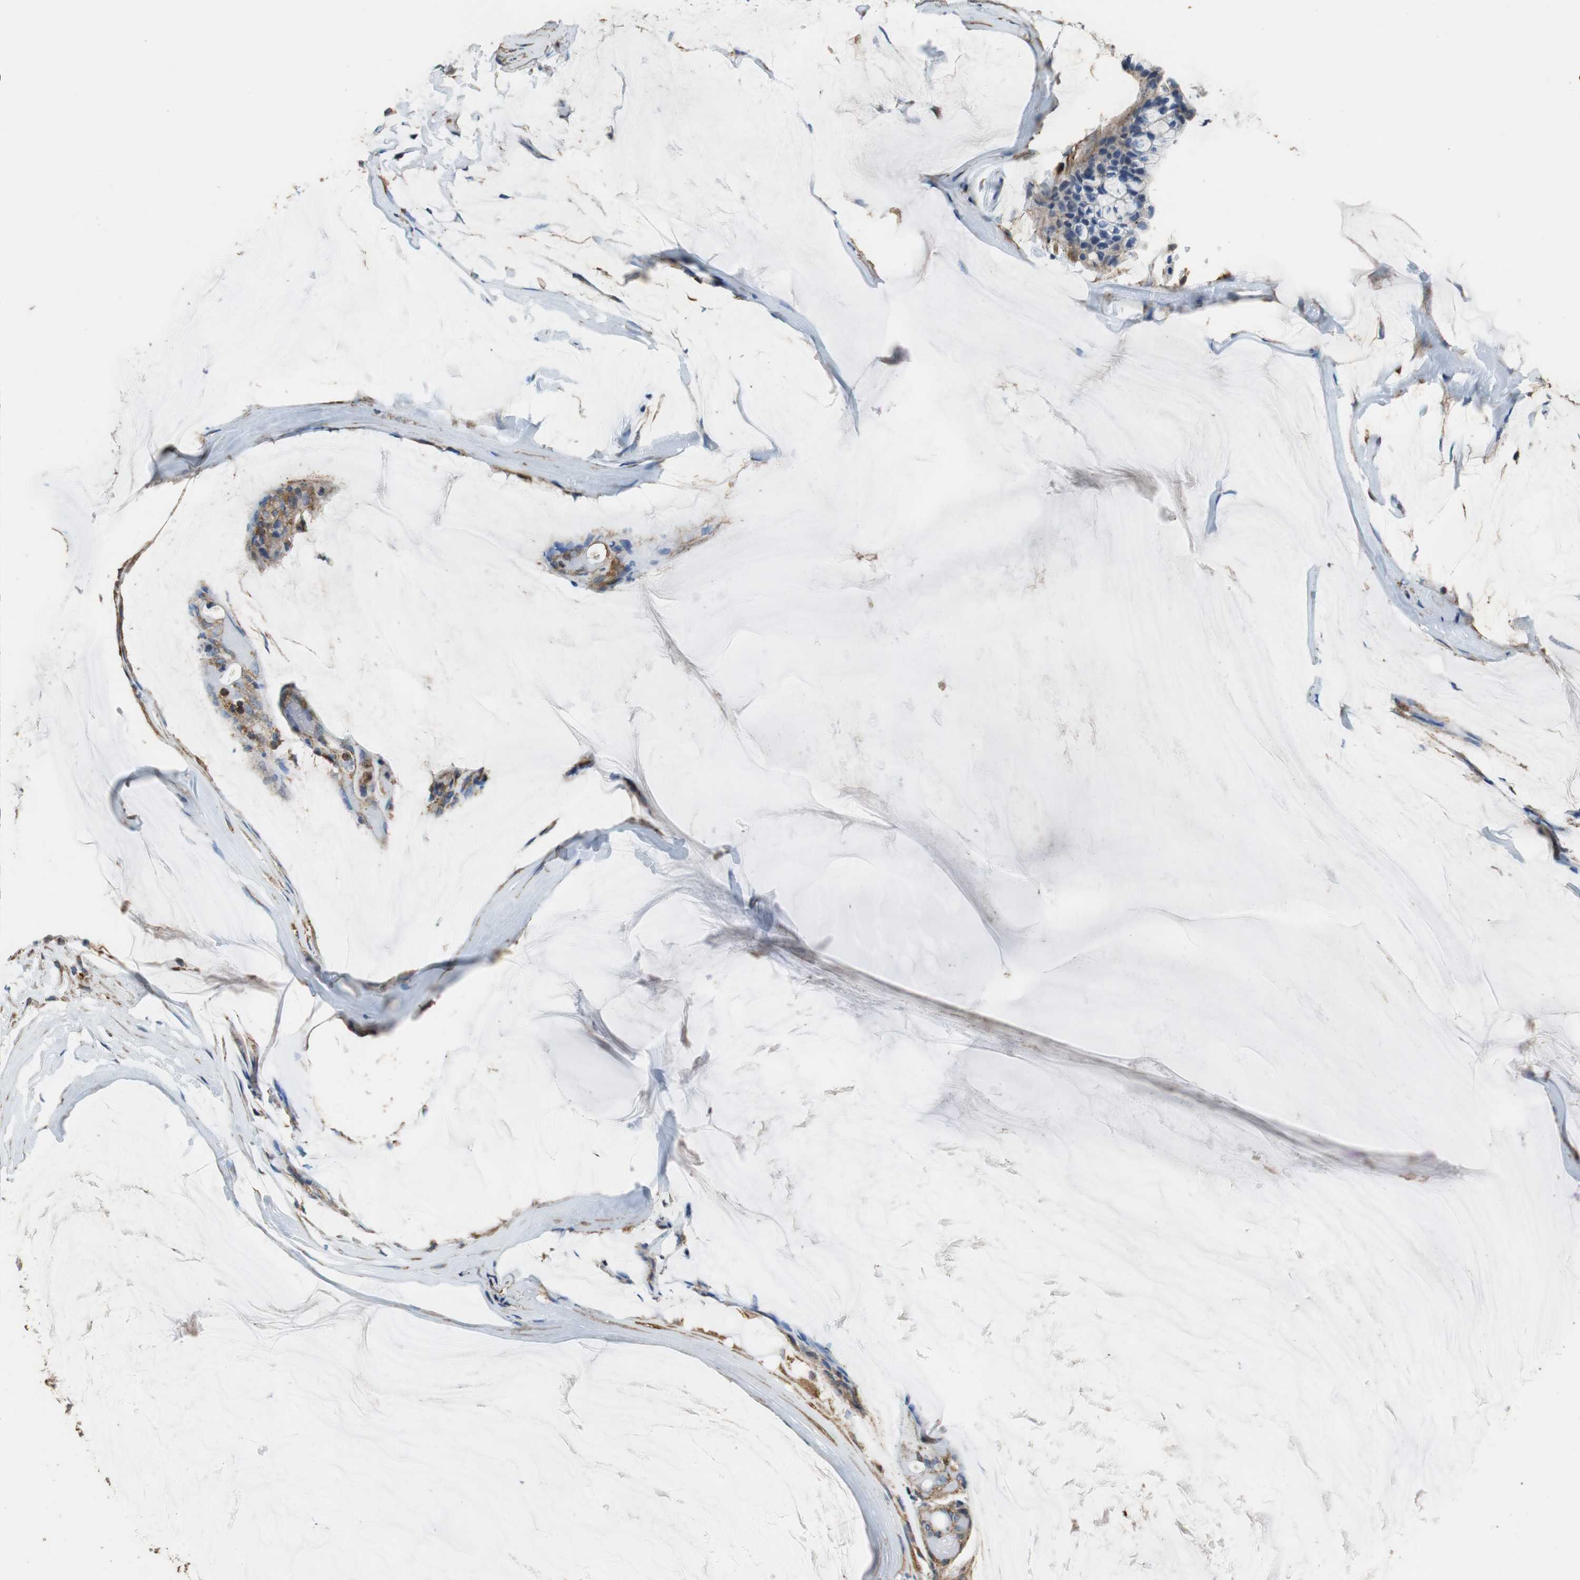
{"staining": {"intensity": "weak", "quantity": "<25%", "location": "cytoplasmic/membranous"}, "tissue": "ovarian cancer", "cell_type": "Tumor cells", "image_type": "cancer", "snomed": [{"axis": "morphology", "description": "Cystadenocarcinoma, mucinous, NOS"}, {"axis": "topography", "description": "Ovary"}], "caption": "Immunohistochemistry (IHC) image of human ovarian cancer stained for a protein (brown), which reveals no positivity in tumor cells.", "gene": "PRKRA", "patient": {"sex": "female", "age": 39}}